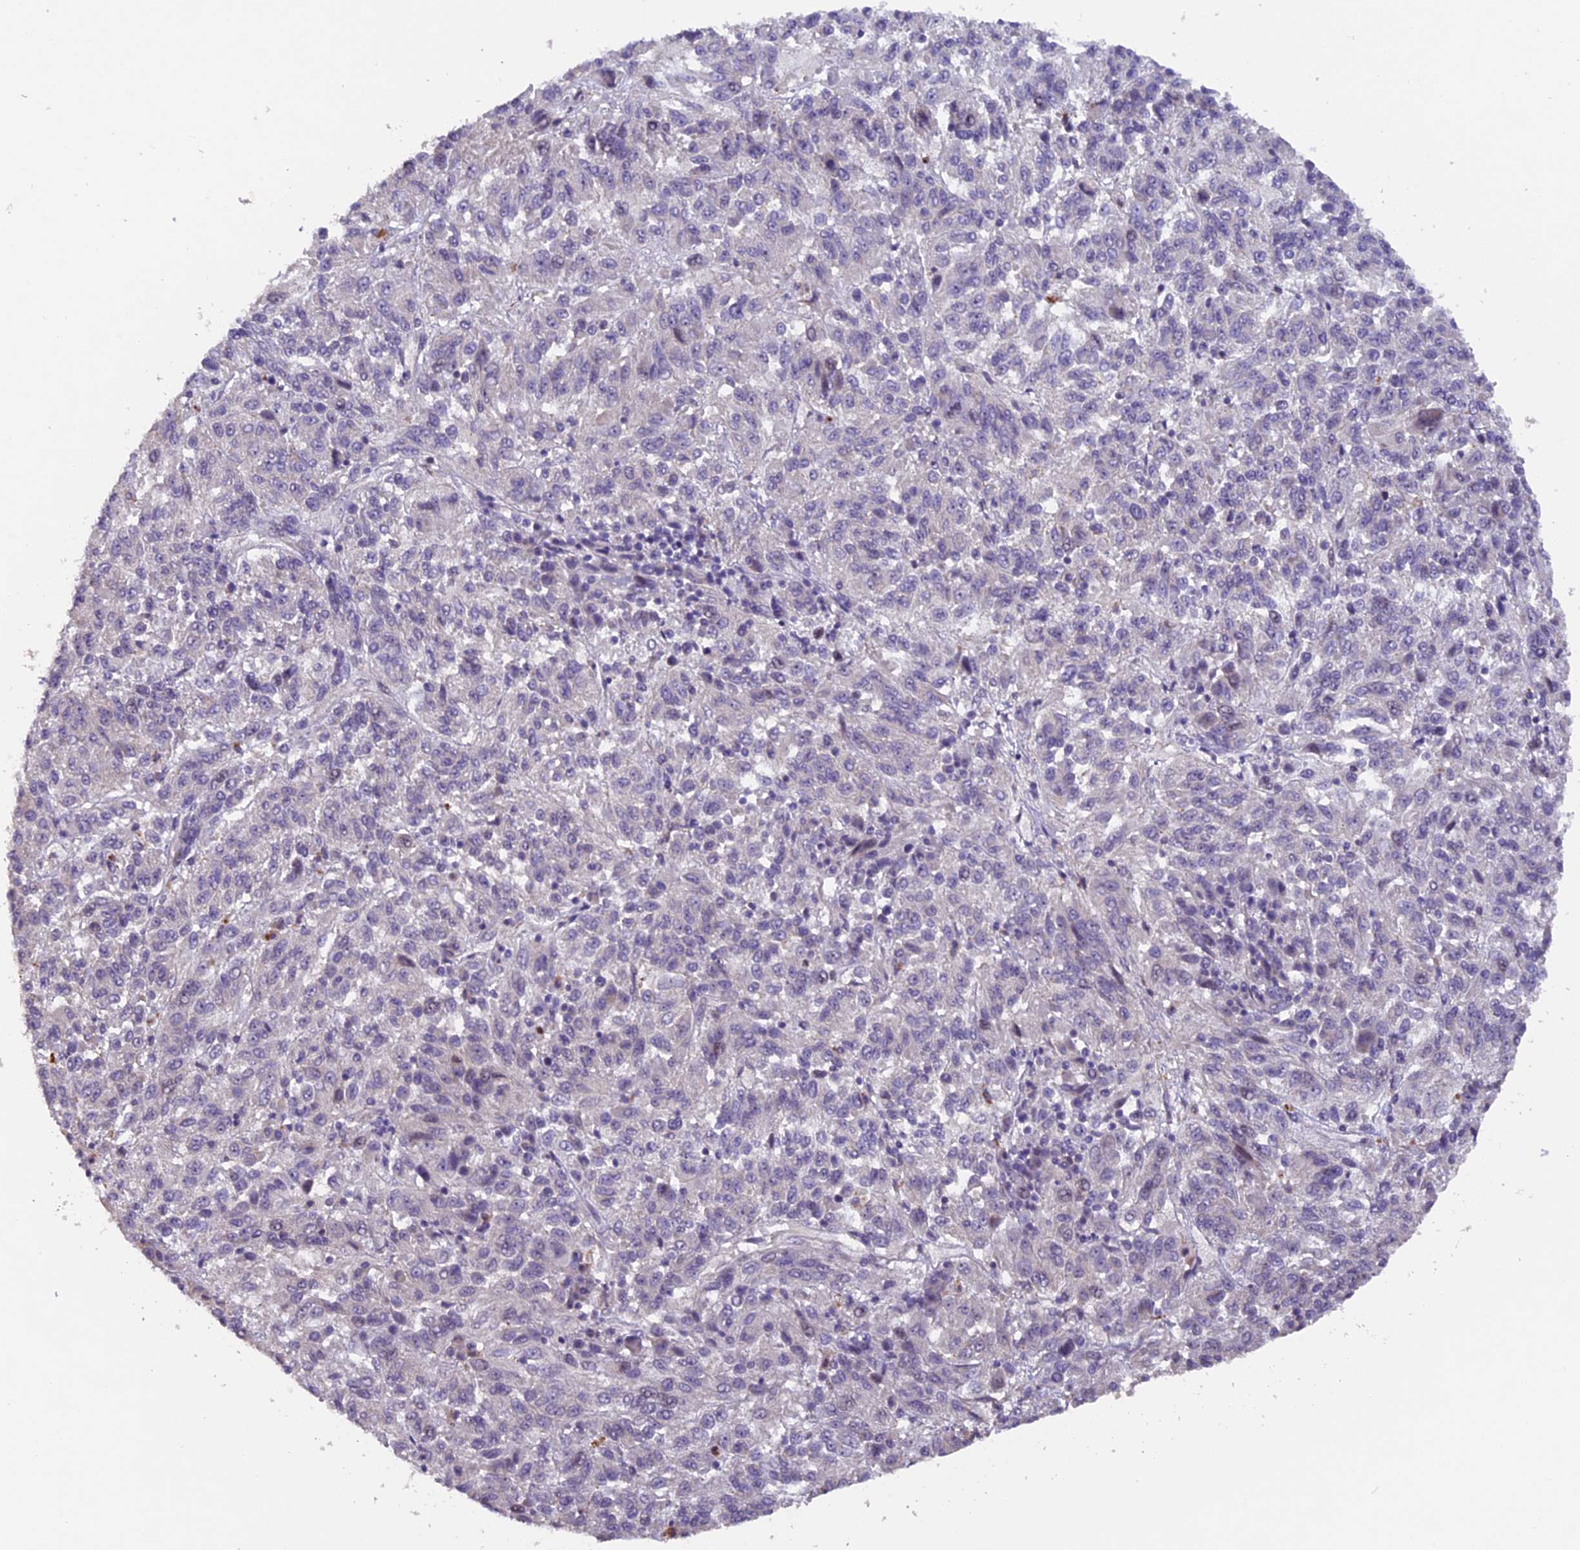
{"staining": {"intensity": "negative", "quantity": "none", "location": "none"}, "tissue": "melanoma", "cell_type": "Tumor cells", "image_type": "cancer", "snomed": [{"axis": "morphology", "description": "Malignant melanoma, Metastatic site"}, {"axis": "topography", "description": "Lung"}], "caption": "Melanoma was stained to show a protein in brown. There is no significant staining in tumor cells.", "gene": "GNB5", "patient": {"sex": "male", "age": 64}}